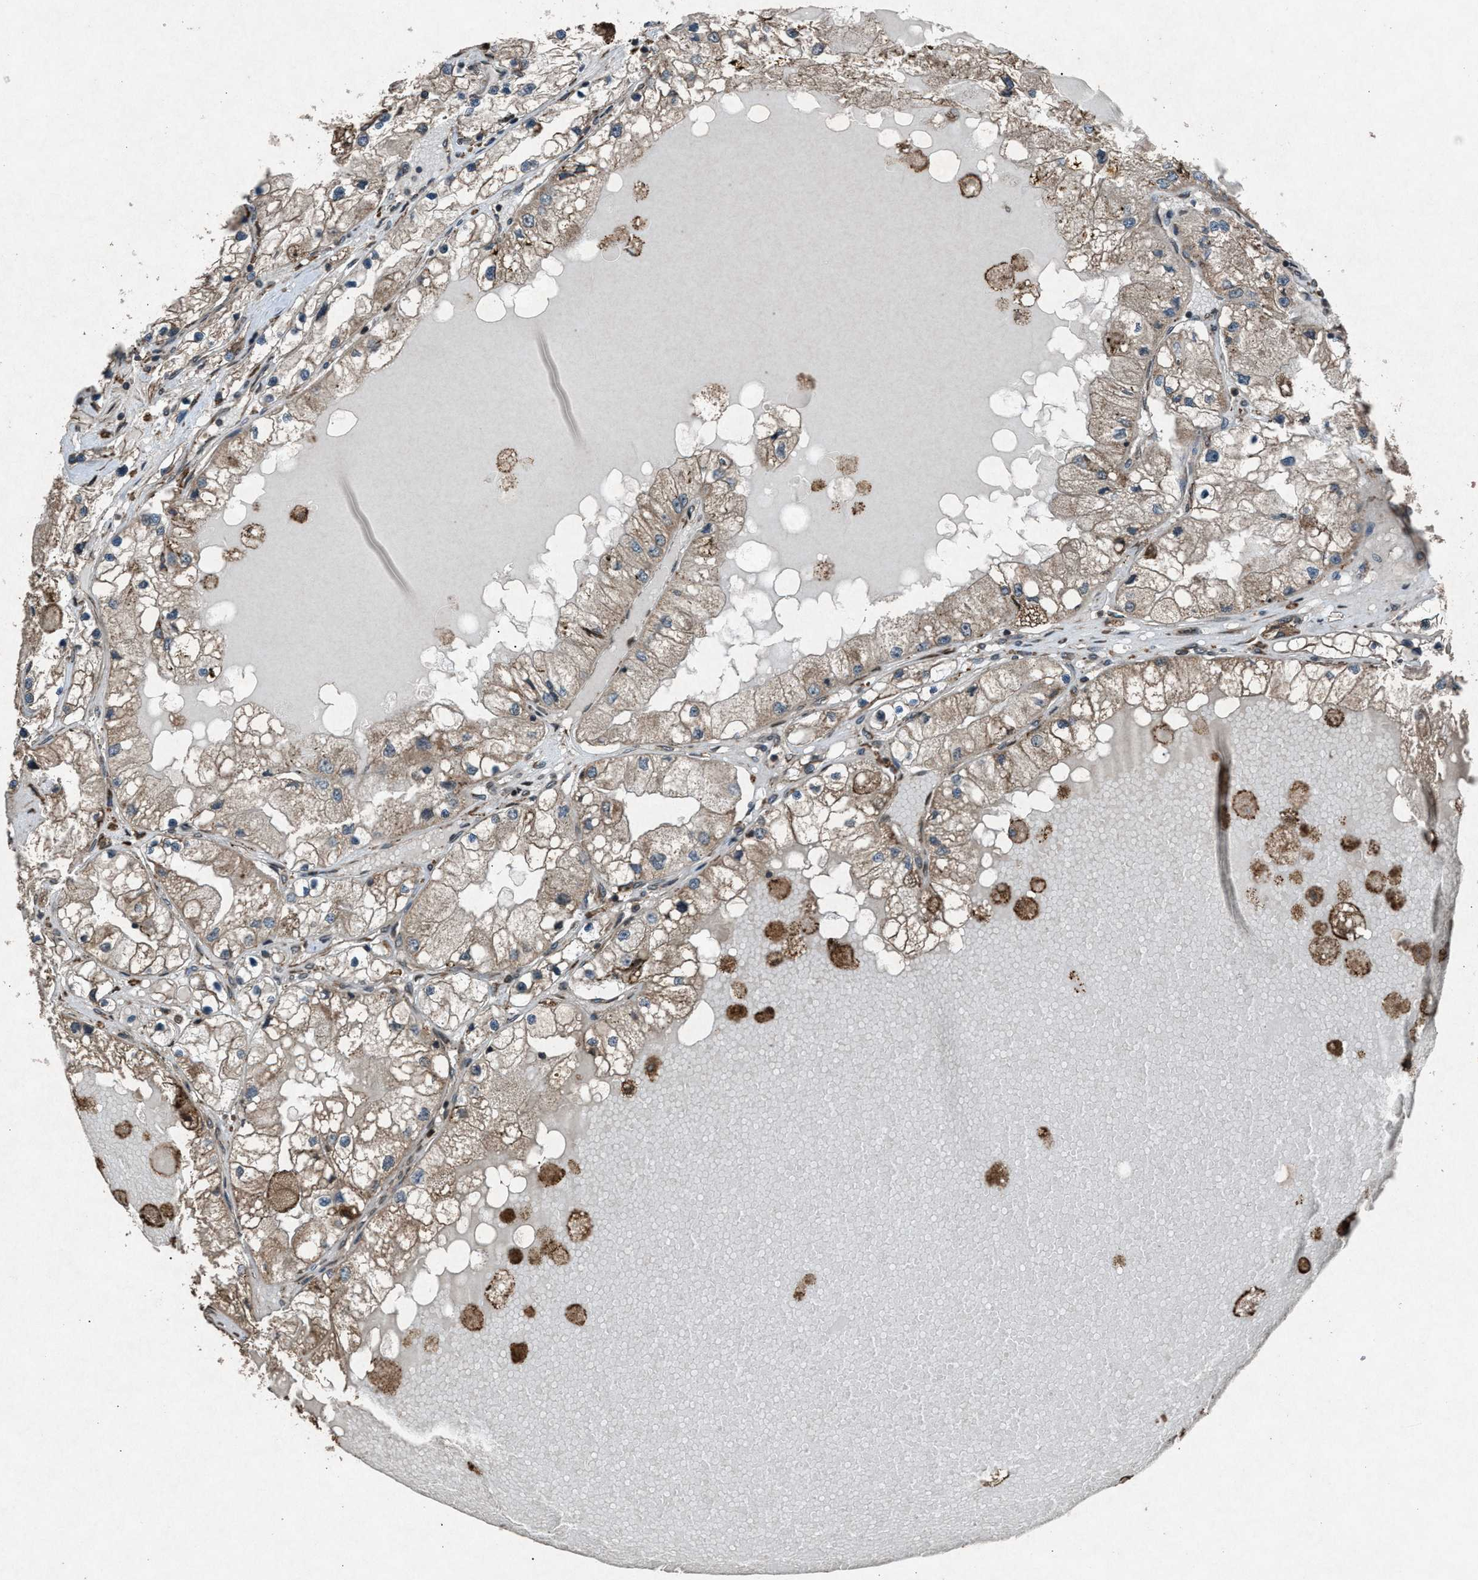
{"staining": {"intensity": "weak", "quantity": ">75%", "location": "cytoplasmic/membranous"}, "tissue": "renal cancer", "cell_type": "Tumor cells", "image_type": "cancer", "snomed": [{"axis": "morphology", "description": "Adenocarcinoma, NOS"}, {"axis": "topography", "description": "Kidney"}], "caption": "A photomicrograph of human renal cancer stained for a protein displays weak cytoplasmic/membranous brown staining in tumor cells. The protein of interest is stained brown, and the nuclei are stained in blue (DAB (3,3'-diaminobenzidine) IHC with brightfield microscopy, high magnification).", "gene": "CALR", "patient": {"sex": "male", "age": 68}}